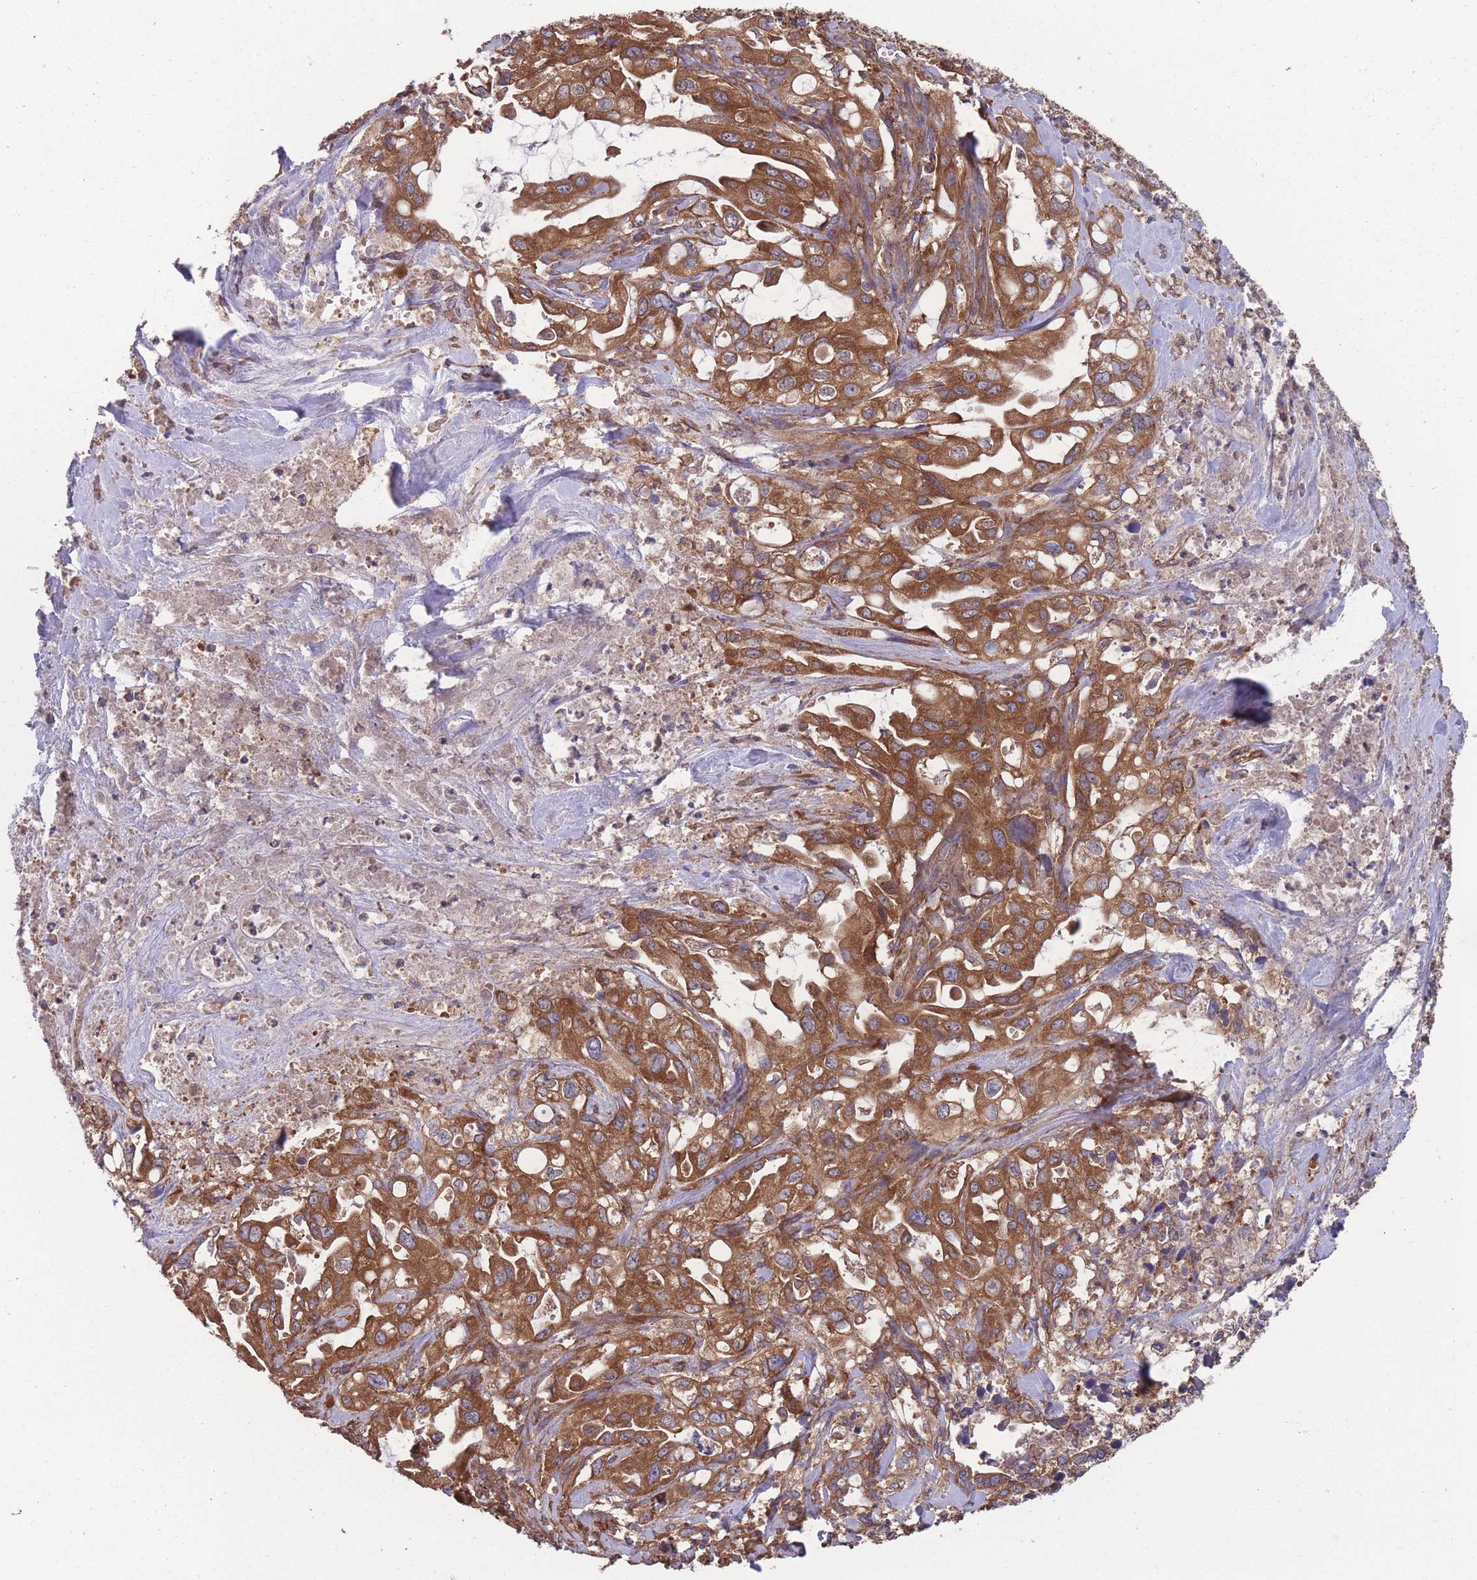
{"staining": {"intensity": "strong", "quantity": ">75%", "location": "cytoplasmic/membranous"}, "tissue": "pancreatic cancer", "cell_type": "Tumor cells", "image_type": "cancer", "snomed": [{"axis": "morphology", "description": "Adenocarcinoma, NOS"}, {"axis": "topography", "description": "Pancreas"}], "caption": "Human pancreatic adenocarcinoma stained with a brown dye displays strong cytoplasmic/membranous positive positivity in about >75% of tumor cells.", "gene": "ZPR1", "patient": {"sex": "female", "age": 61}}